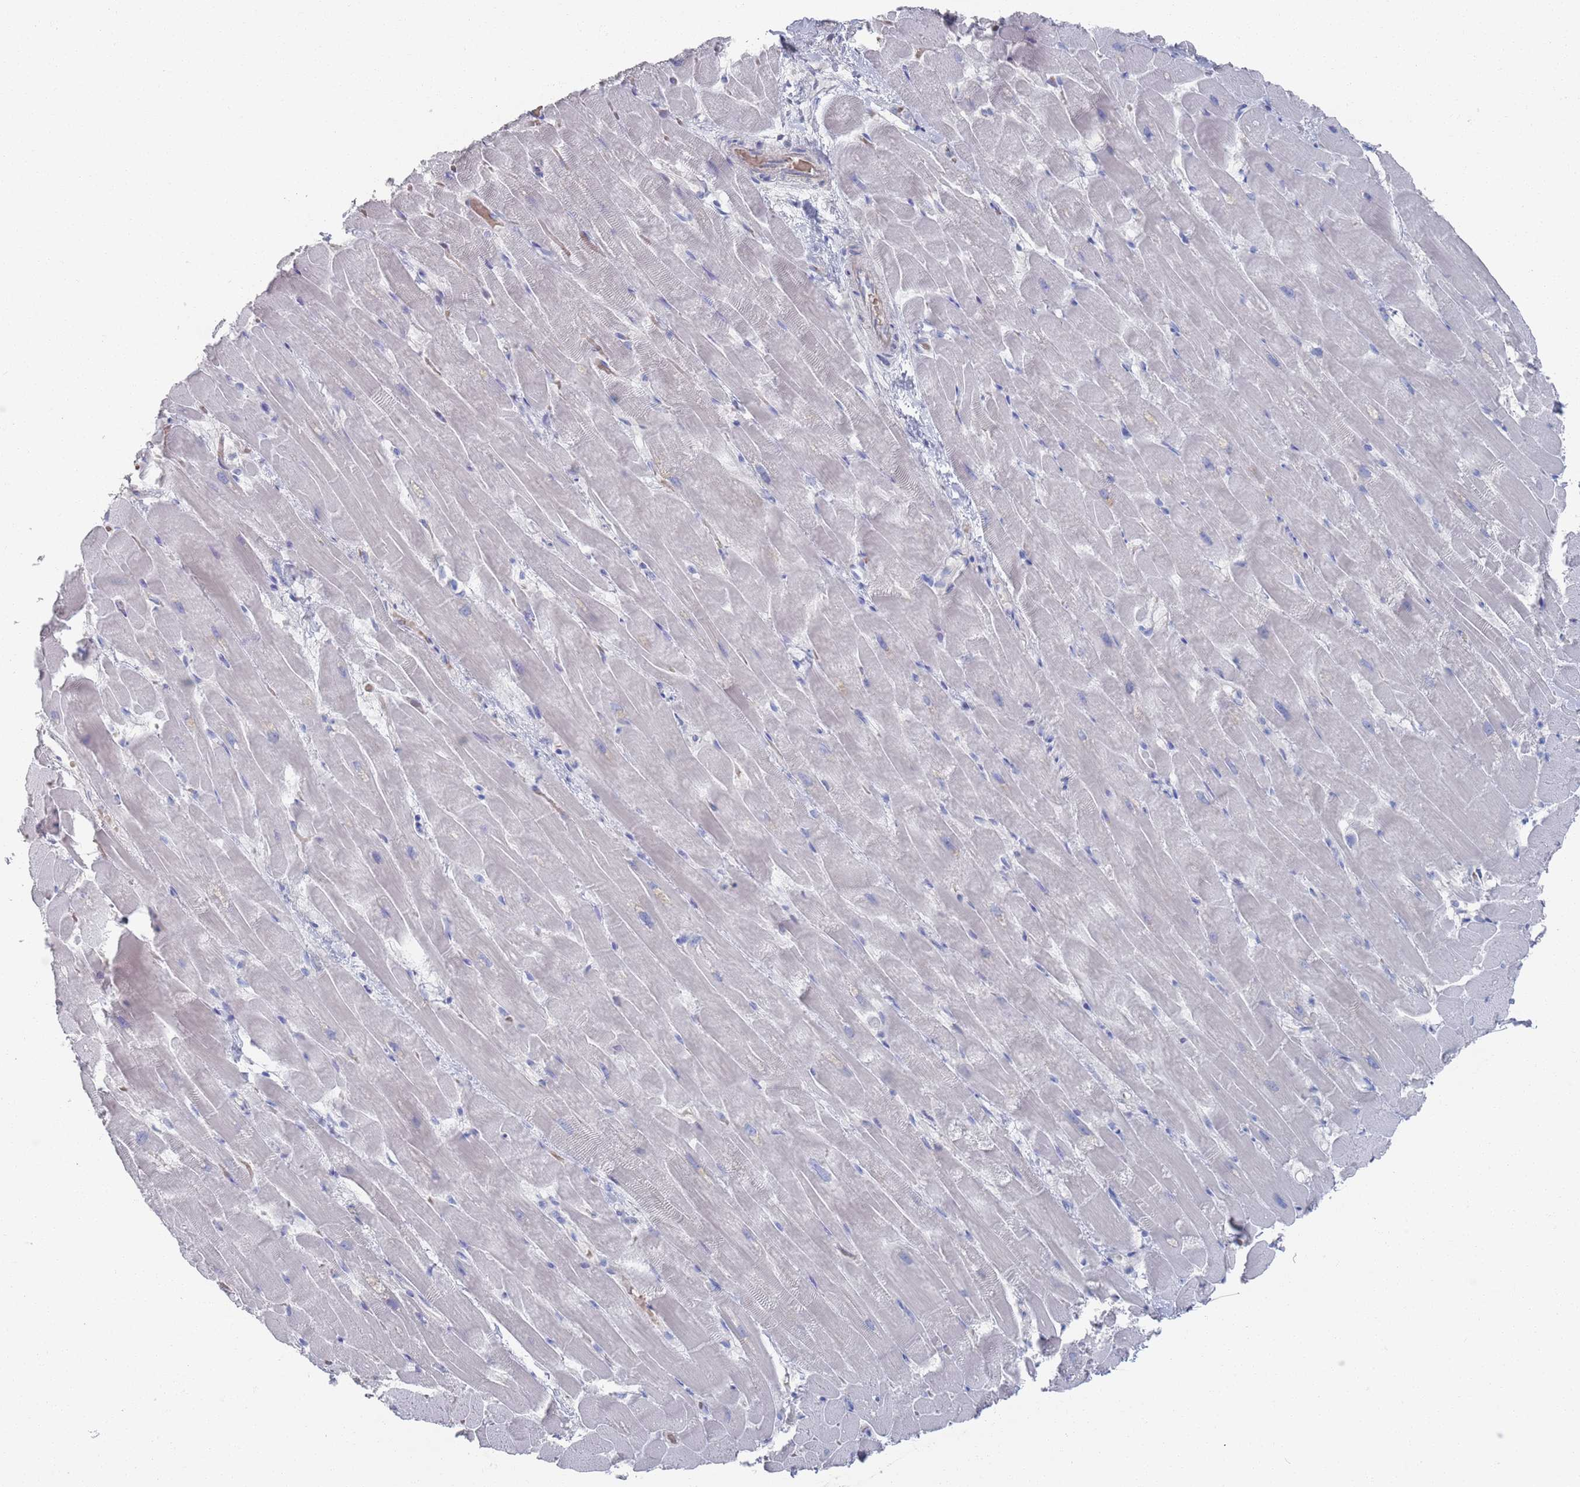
{"staining": {"intensity": "negative", "quantity": "none", "location": "none"}, "tissue": "heart muscle", "cell_type": "Cardiomyocytes", "image_type": "normal", "snomed": [{"axis": "morphology", "description": "Normal tissue, NOS"}, {"axis": "topography", "description": "Heart"}], "caption": "A high-resolution image shows IHC staining of benign heart muscle, which demonstrates no significant expression in cardiomyocytes. Brightfield microscopy of IHC stained with DAB (brown) and hematoxylin (blue), captured at high magnification.", "gene": "TMCO3", "patient": {"sex": "male", "age": 37}}